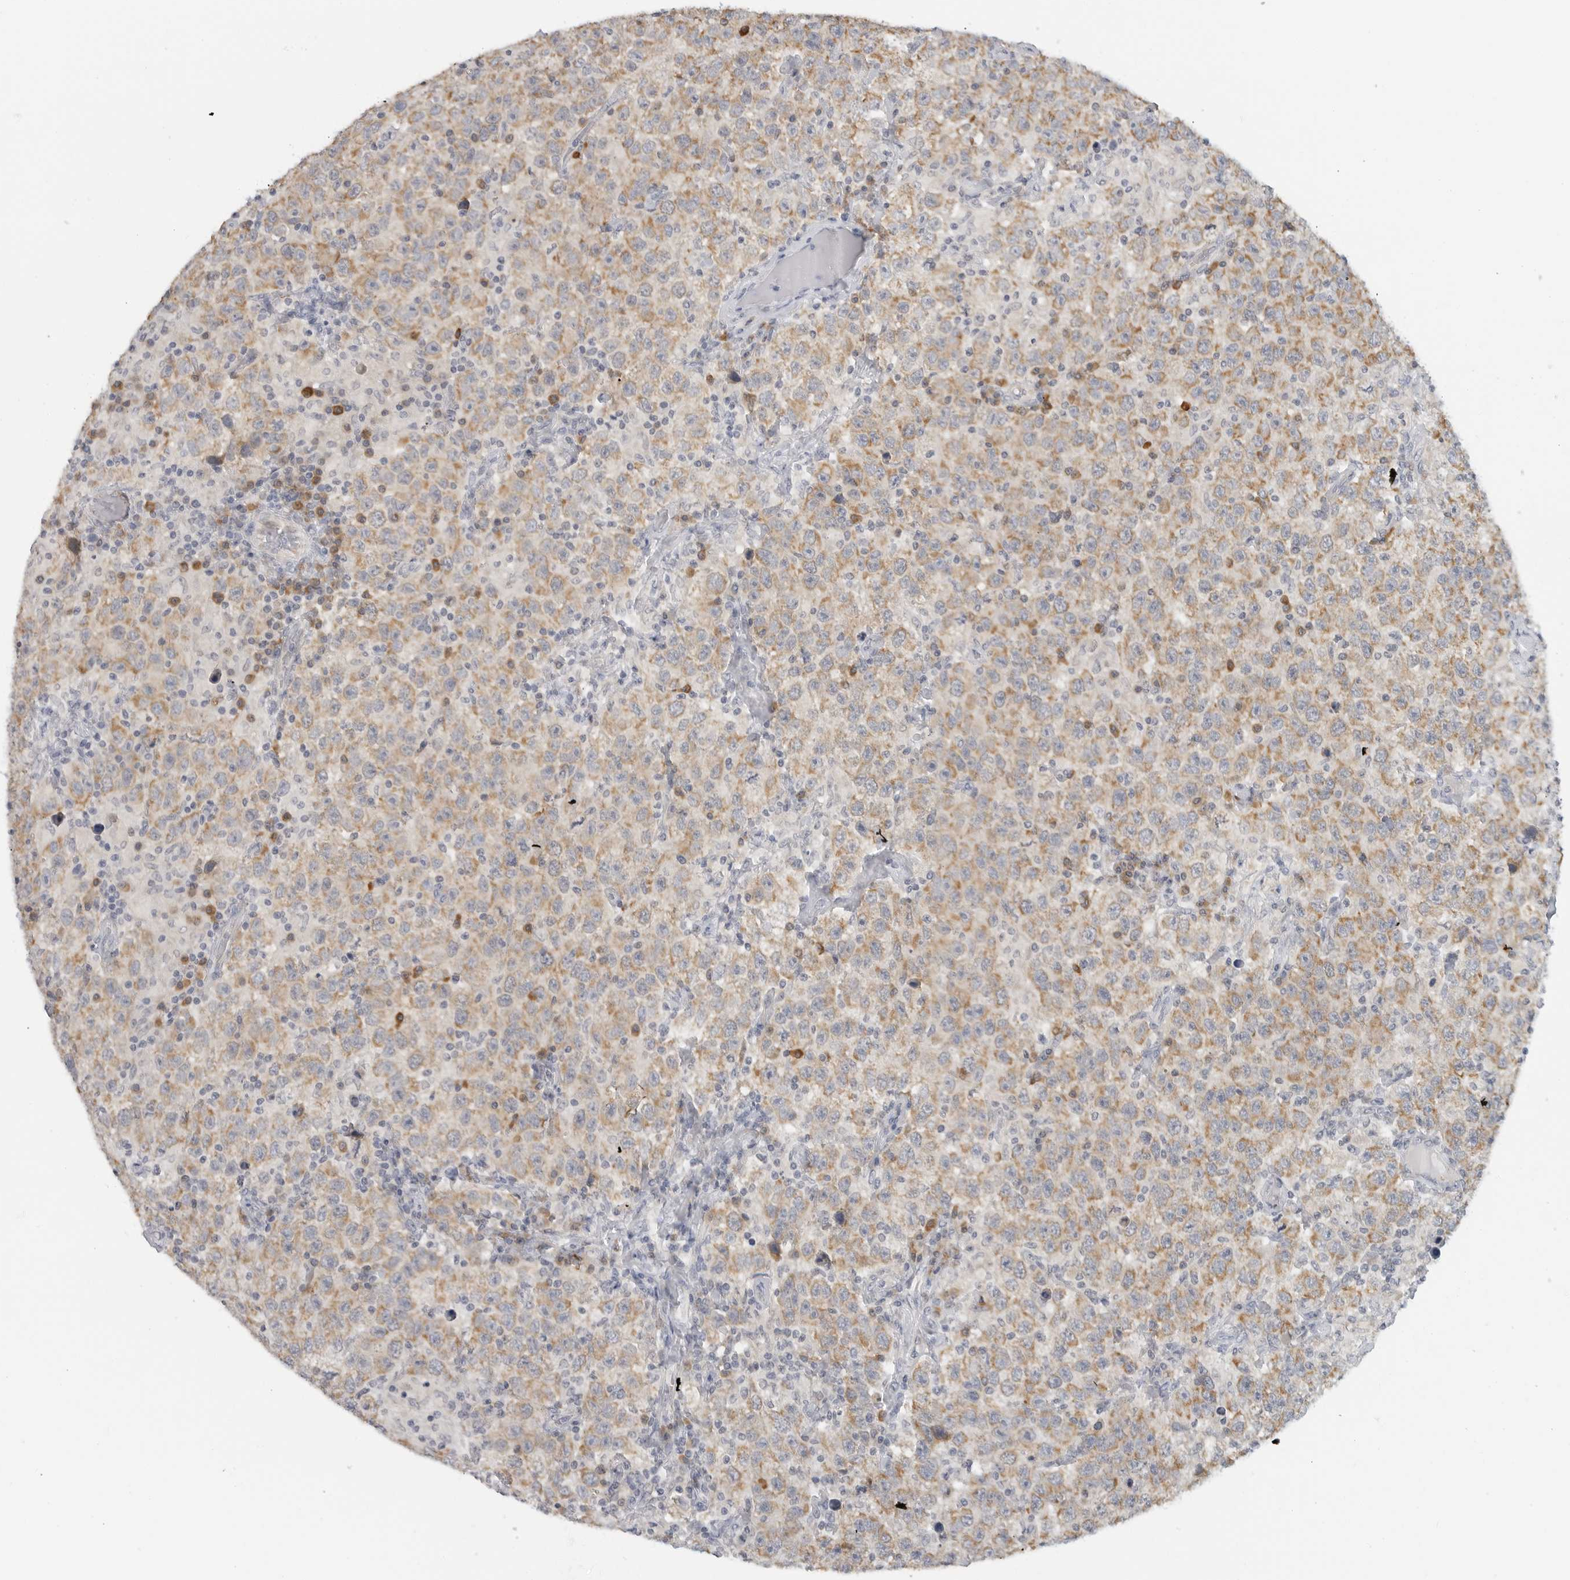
{"staining": {"intensity": "moderate", "quantity": ">75%", "location": "cytoplasmic/membranous"}, "tissue": "testis cancer", "cell_type": "Tumor cells", "image_type": "cancer", "snomed": [{"axis": "morphology", "description": "Seminoma, NOS"}, {"axis": "topography", "description": "Testis"}], "caption": "A high-resolution micrograph shows immunohistochemistry (IHC) staining of testis cancer, which shows moderate cytoplasmic/membranous staining in approximately >75% of tumor cells.", "gene": "IL12RB2", "patient": {"sex": "male", "age": 41}}